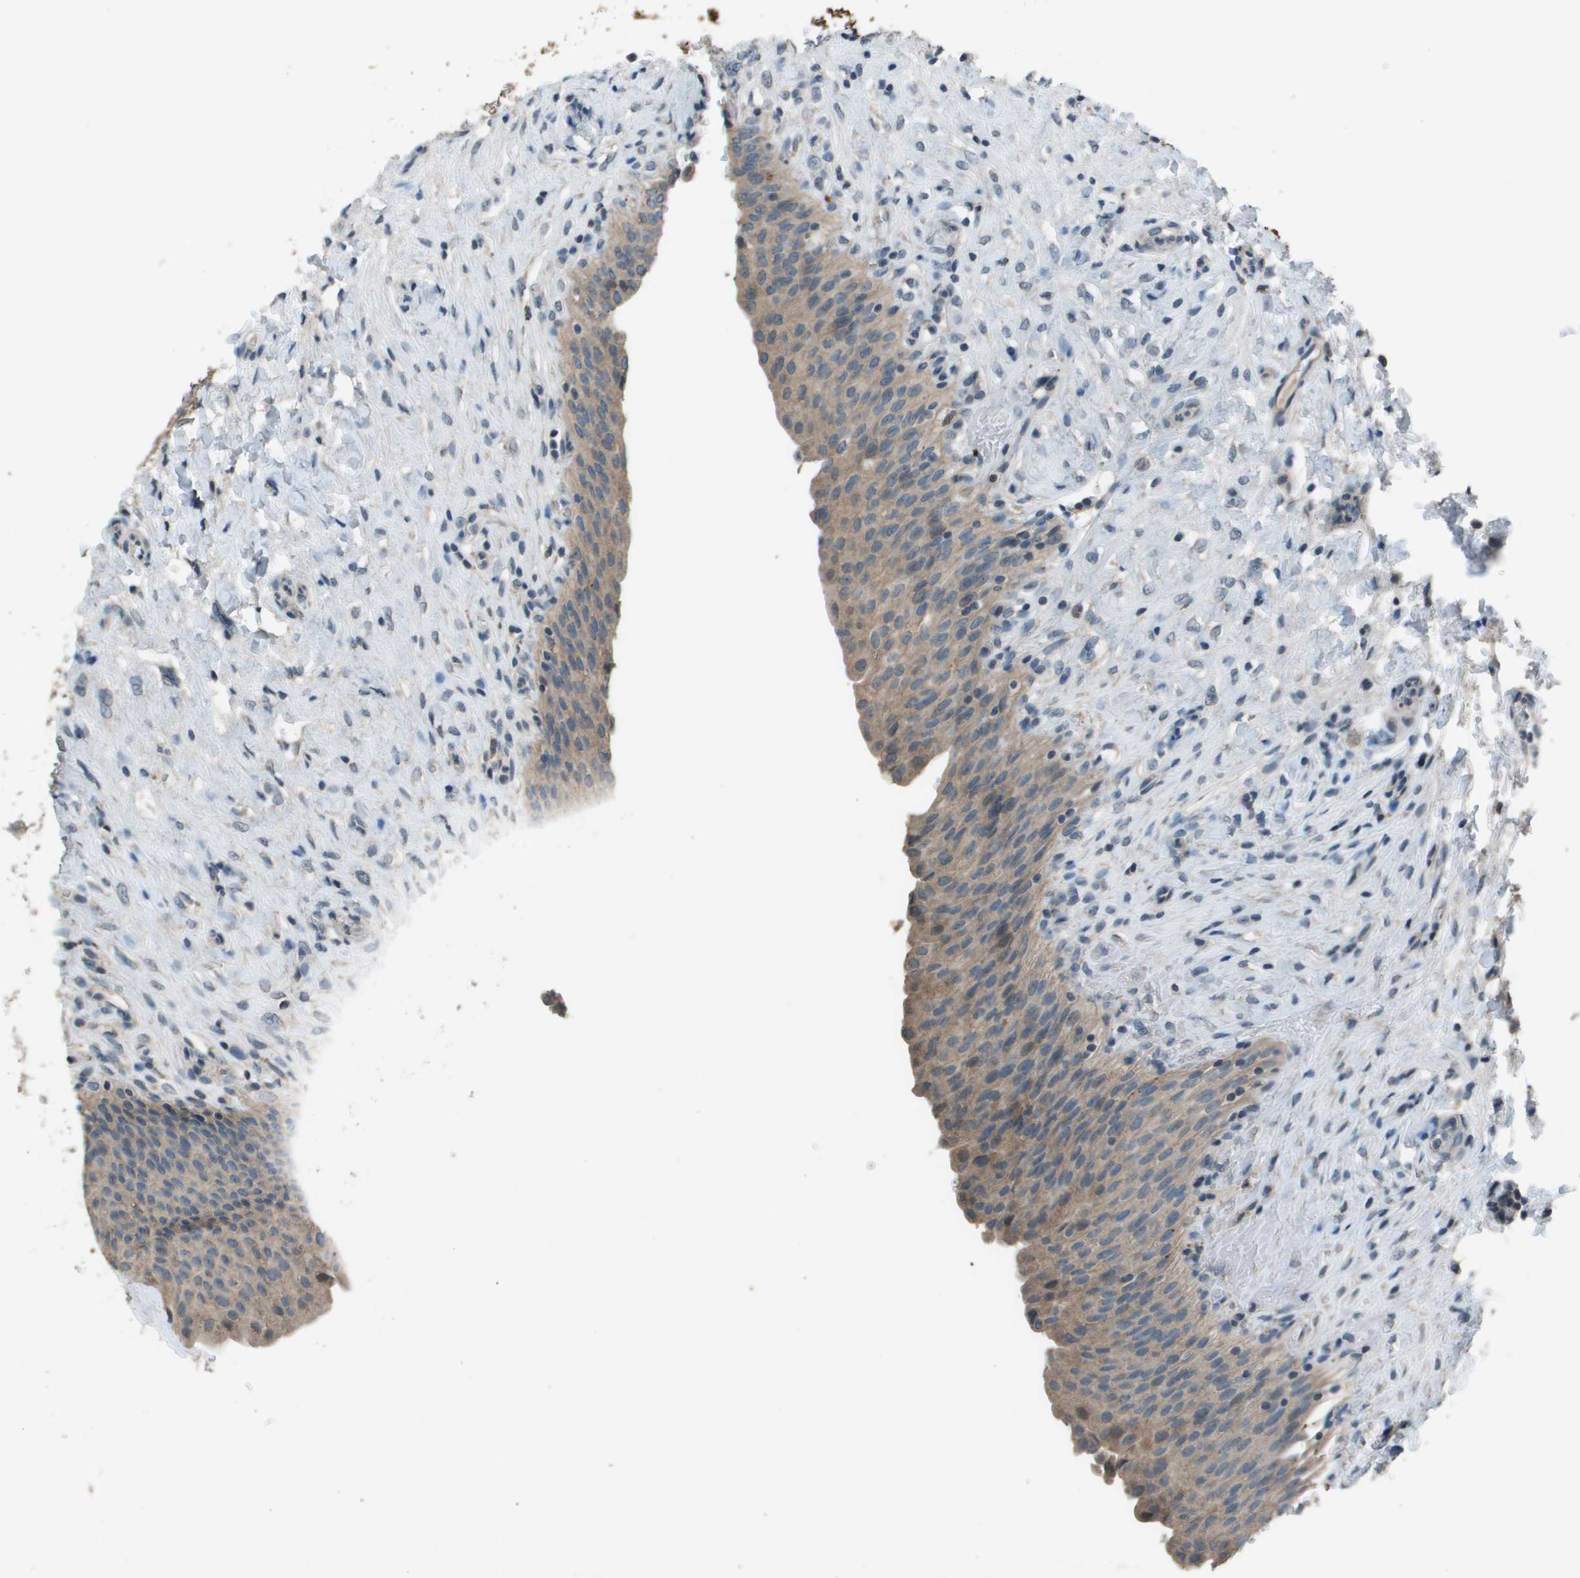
{"staining": {"intensity": "weak", "quantity": ">75%", "location": "cytoplasmic/membranous"}, "tissue": "urinary bladder", "cell_type": "Urothelial cells", "image_type": "normal", "snomed": [{"axis": "morphology", "description": "Urothelial carcinoma, High grade"}, {"axis": "topography", "description": "Urinary bladder"}], "caption": "Immunohistochemistry photomicrograph of normal urinary bladder: human urinary bladder stained using immunohistochemistry shows low levels of weak protein expression localized specifically in the cytoplasmic/membranous of urothelial cells, appearing as a cytoplasmic/membranous brown color.", "gene": "GOSR2", "patient": {"sex": "male", "age": 46}}